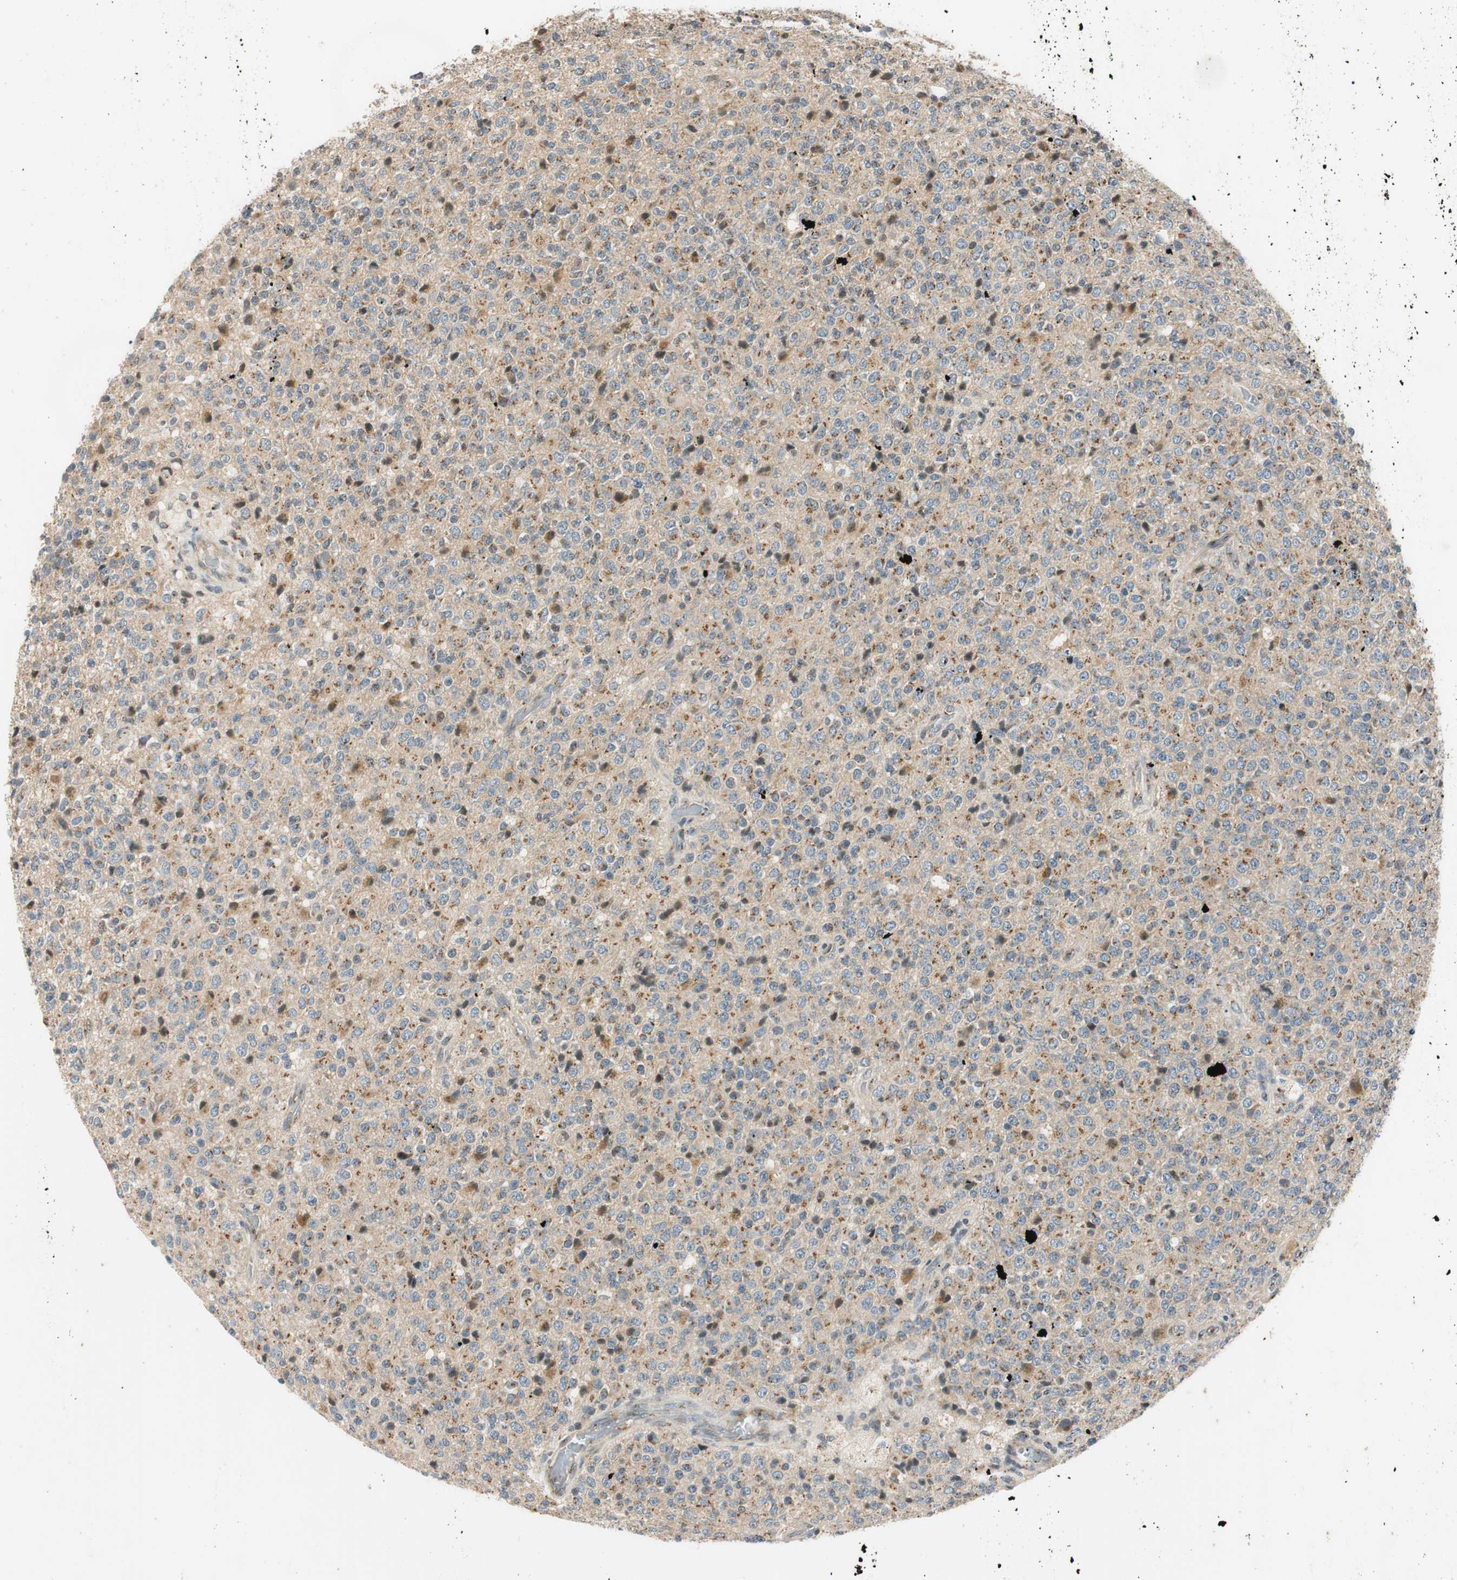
{"staining": {"intensity": "weak", "quantity": "25%-75%", "location": "cytoplasmic/membranous"}, "tissue": "glioma", "cell_type": "Tumor cells", "image_type": "cancer", "snomed": [{"axis": "morphology", "description": "Glioma, malignant, High grade"}, {"axis": "topography", "description": "pancreas cauda"}], "caption": "Approximately 25%-75% of tumor cells in malignant glioma (high-grade) reveal weak cytoplasmic/membranous protein staining as visualized by brown immunohistochemical staining.", "gene": "NEO1", "patient": {"sex": "male", "age": 60}}